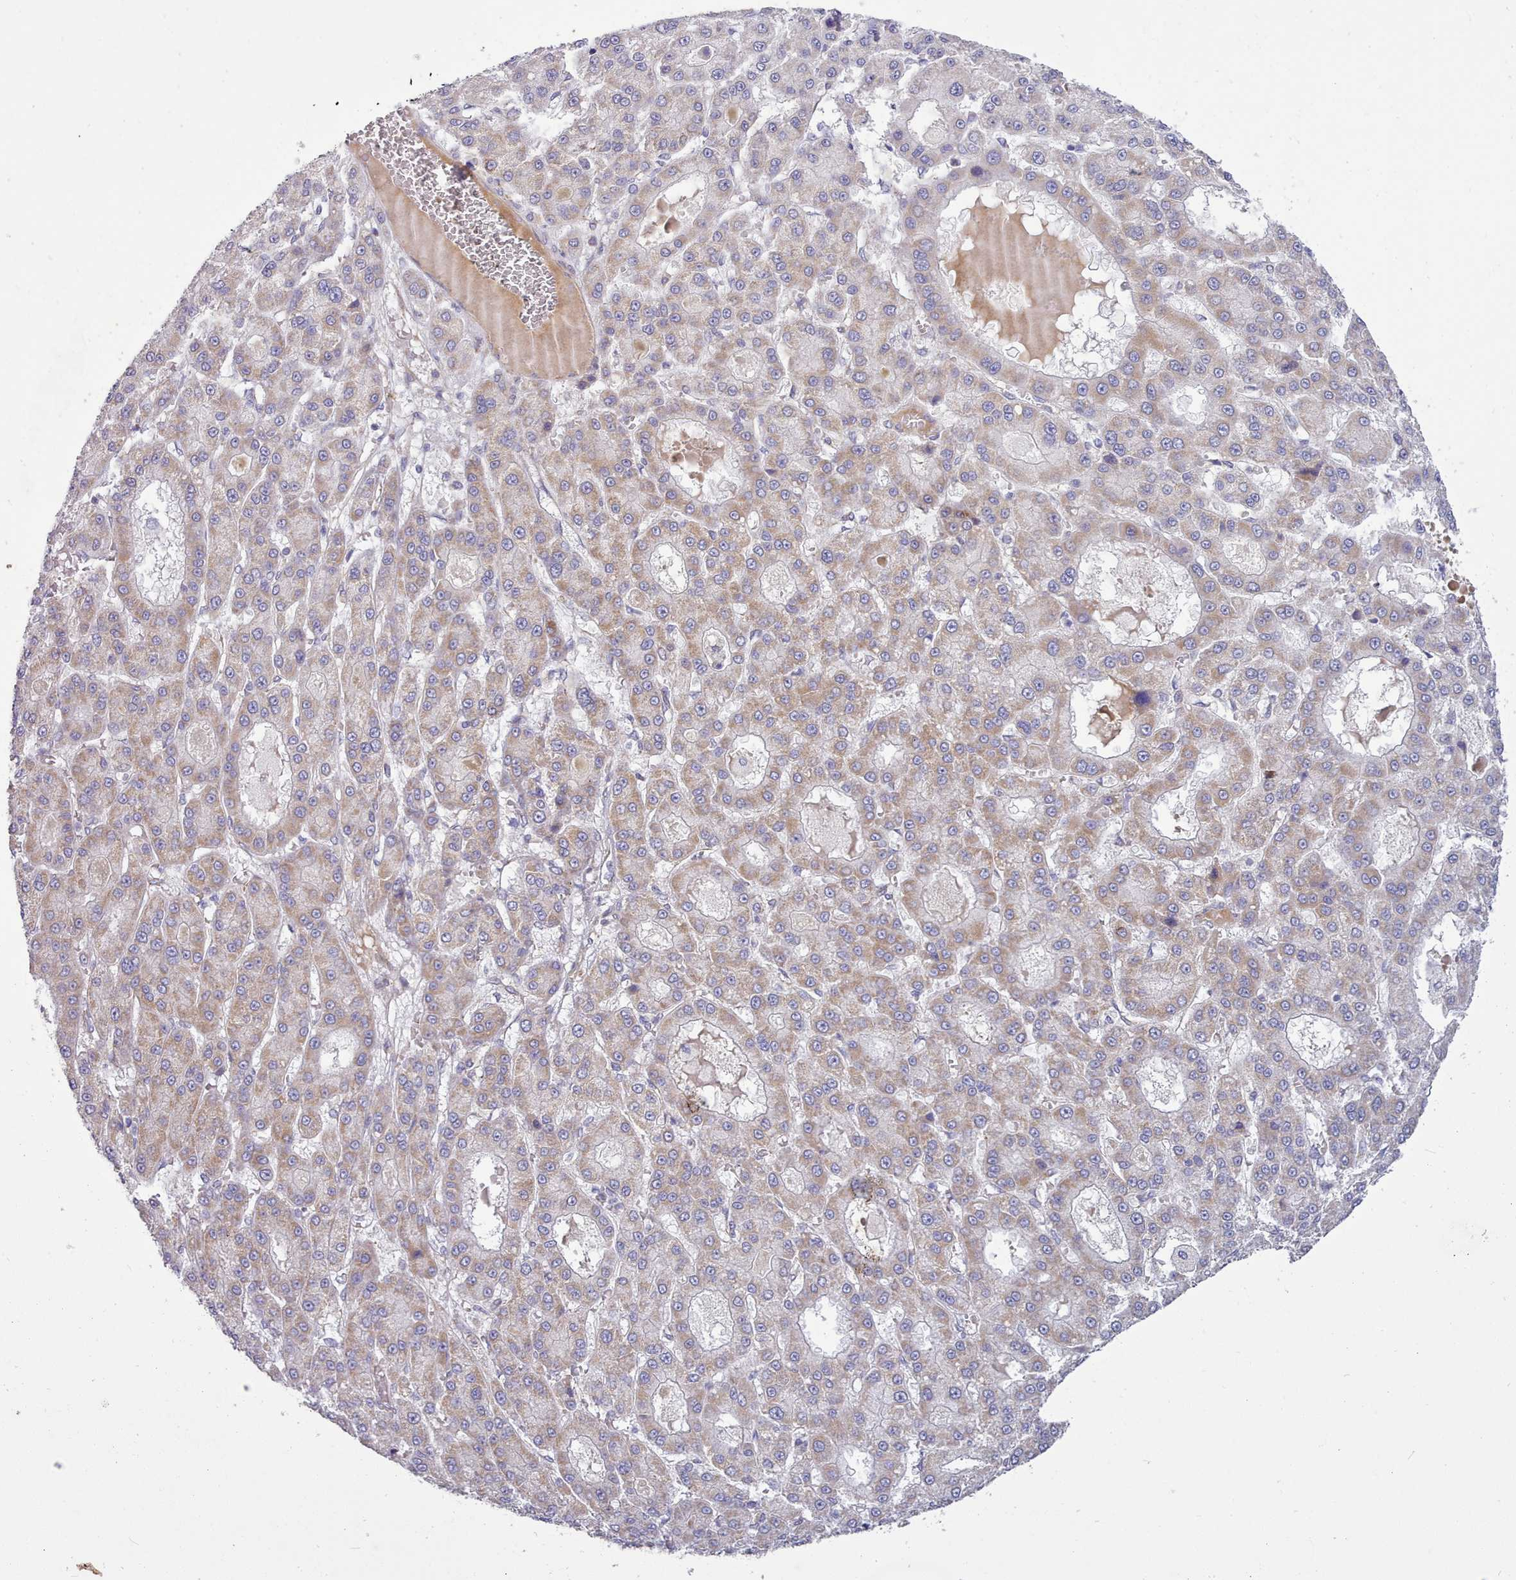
{"staining": {"intensity": "weak", "quantity": ">75%", "location": "cytoplasmic/membranous"}, "tissue": "liver cancer", "cell_type": "Tumor cells", "image_type": "cancer", "snomed": [{"axis": "morphology", "description": "Carcinoma, Hepatocellular, NOS"}, {"axis": "topography", "description": "Liver"}], "caption": "DAB immunohistochemical staining of human liver hepatocellular carcinoma reveals weak cytoplasmic/membranous protein positivity in about >75% of tumor cells. (DAB (3,3'-diaminobenzidine) IHC, brown staining for protein, blue staining for nuclei).", "gene": "MRPL21", "patient": {"sex": "male", "age": 70}}